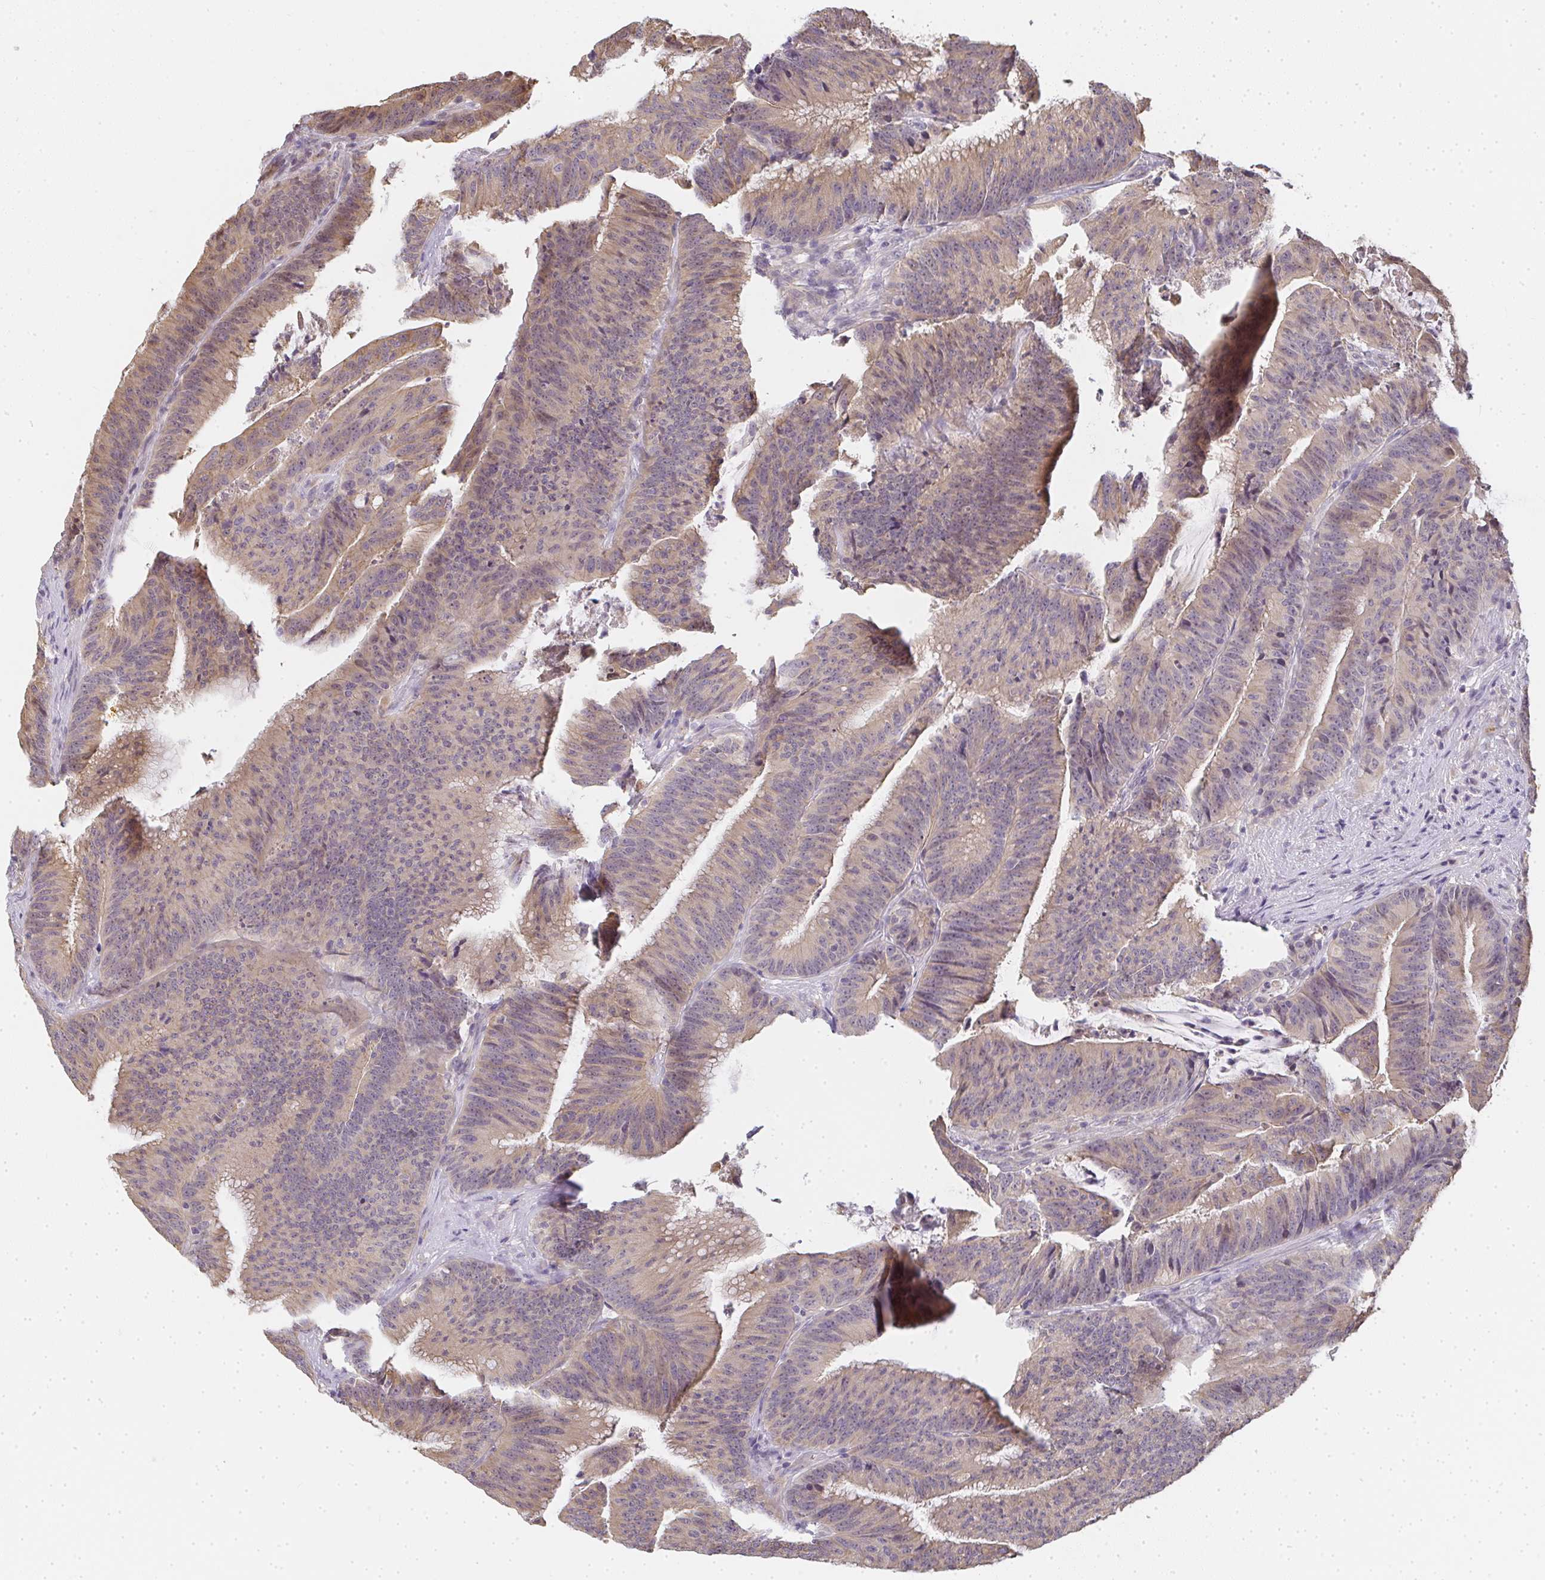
{"staining": {"intensity": "weak", "quantity": ">75%", "location": "cytoplasmic/membranous"}, "tissue": "colorectal cancer", "cell_type": "Tumor cells", "image_type": "cancer", "snomed": [{"axis": "morphology", "description": "Adenocarcinoma, NOS"}, {"axis": "topography", "description": "Colon"}], "caption": "A micrograph showing weak cytoplasmic/membranous positivity in approximately >75% of tumor cells in colorectal cancer, as visualized by brown immunohistochemical staining.", "gene": "SLC35B3", "patient": {"sex": "female", "age": 78}}